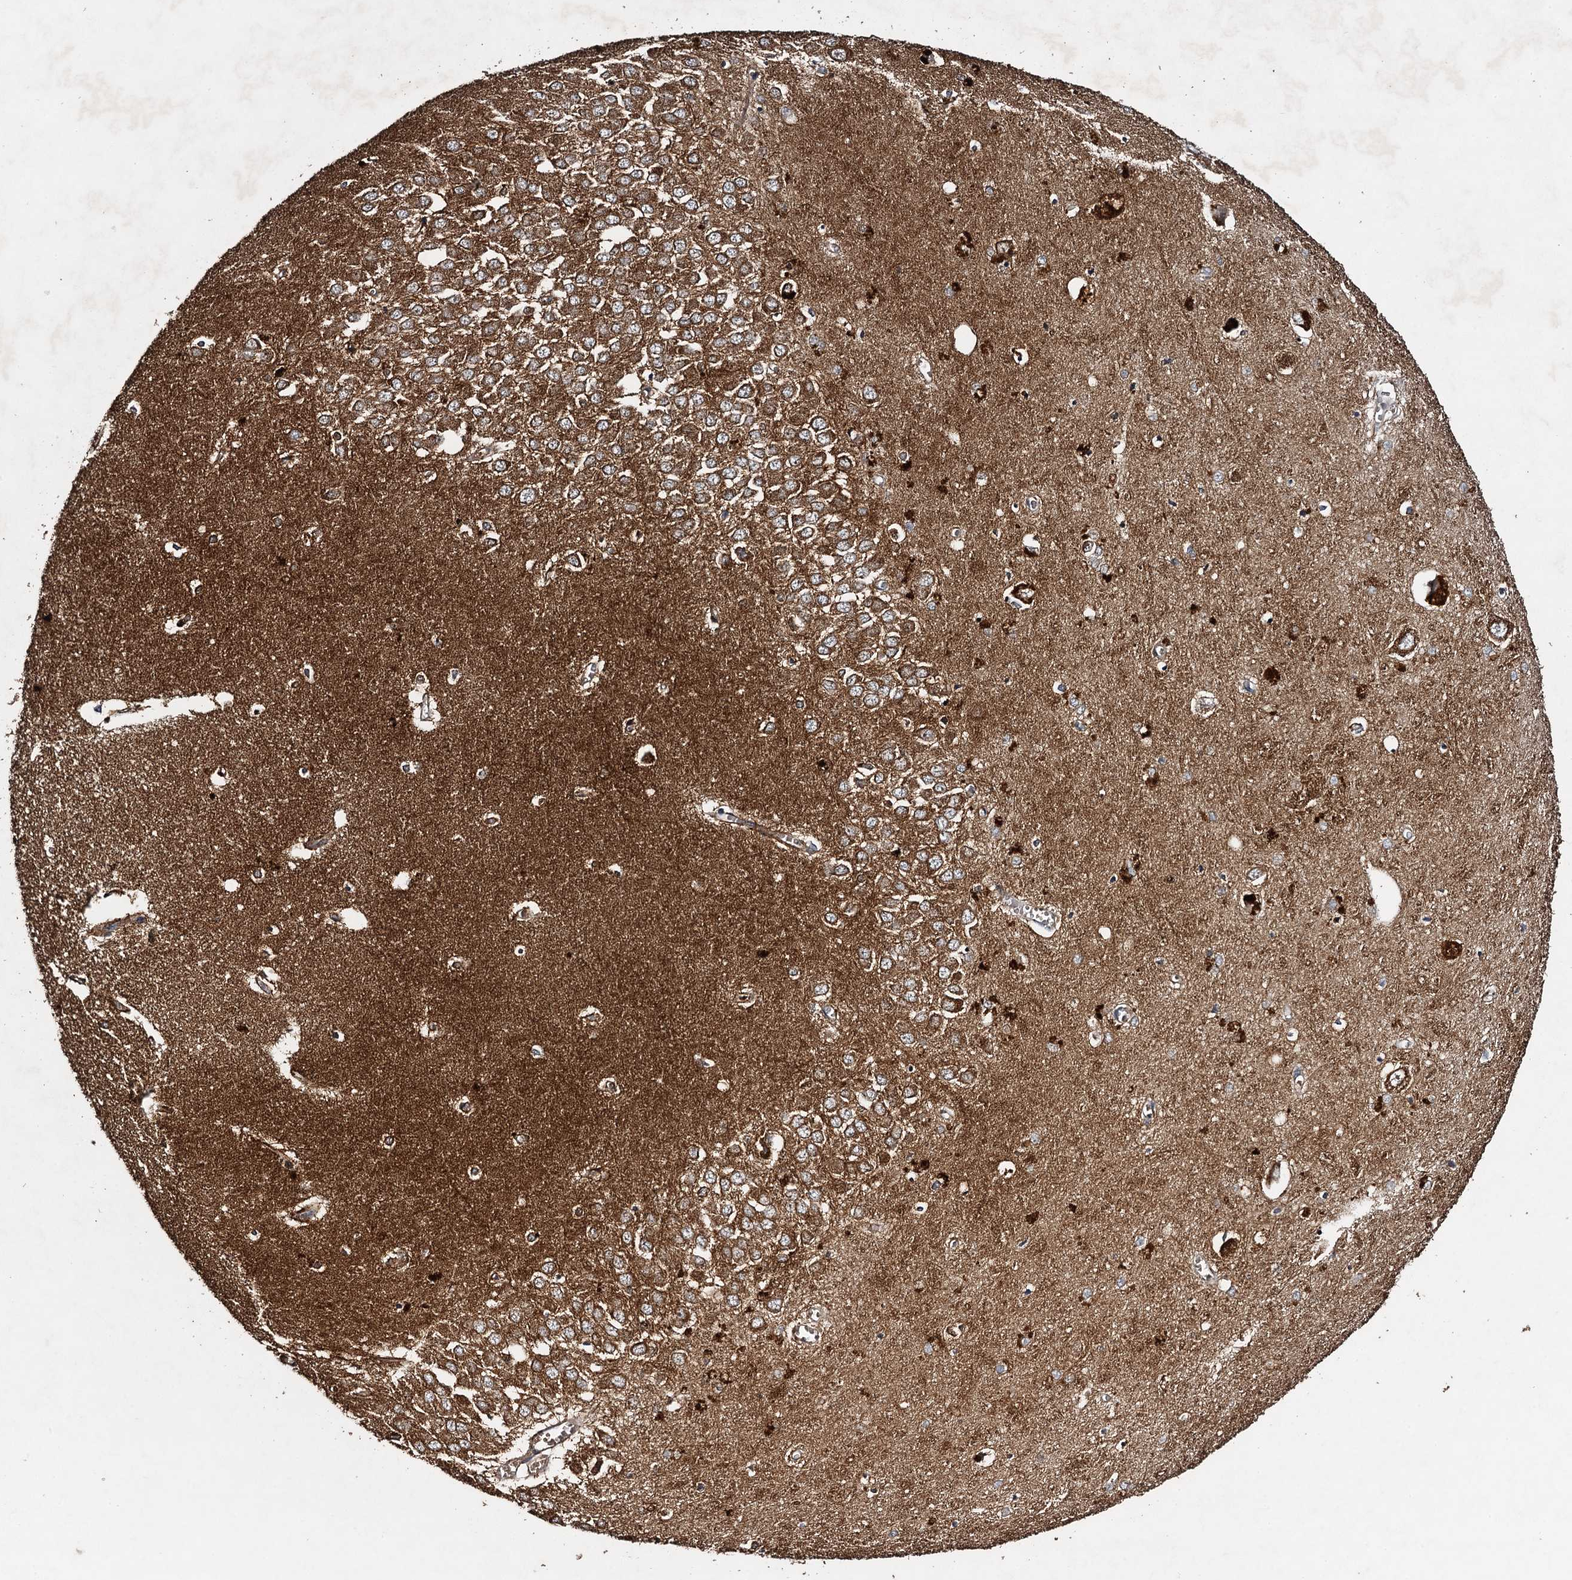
{"staining": {"intensity": "strong", "quantity": "<25%", "location": "cytoplasmic/membranous"}, "tissue": "hippocampus", "cell_type": "Glial cells", "image_type": "normal", "snomed": [{"axis": "morphology", "description": "Normal tissue, NOS"}, {"axis": "topography", "description": "Hippocampus"}], "caption": "Protein expression analysis of benign human hippocampus reveals strong cytoplasmic/membranous expression in about <25% of glial cells.", "gene": "NDUFA13", "patient": {"sex": "male", "age": 70}}